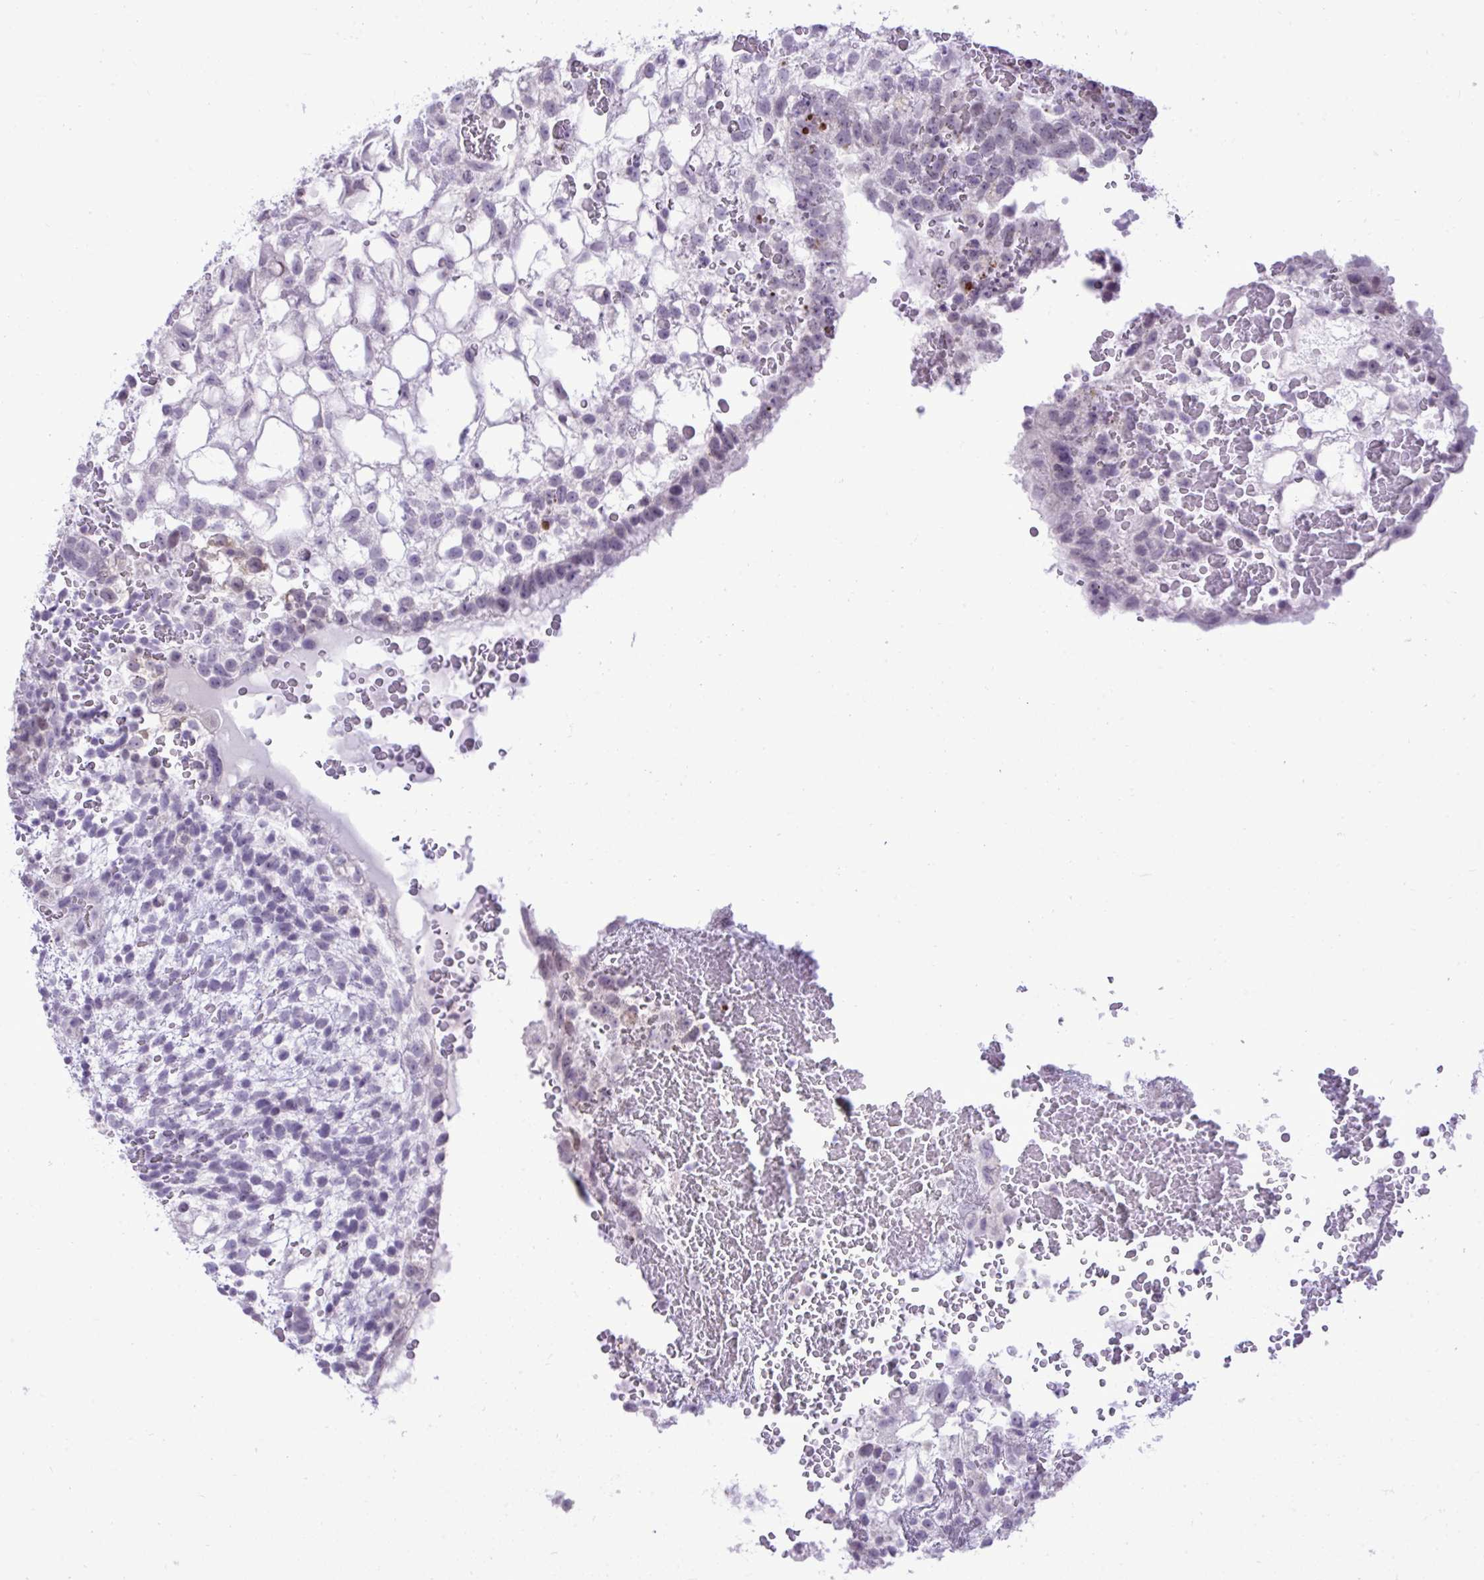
{"staining": {"intensity": "negative", "quantity": "none", "location": "none"}, "tissue": "testis cancer", "cell_type": "Tumor cells", "image_type": "cancer", "snomed": [{"axis": "morphology", "description": "Normal tissue, NOS"}, {"axis": "morphology", "description": "Carcinoma, Embryonal, NOS"}, {"axis": "topography", "description": "Testis"}], "caption": "Testis cancer was stained to show a protein in brown. There is no significant expression in tumor cells. The staining is performed using DAB brown chromogen with nuclei counter-stained in using hematoxylin.", "gene": "SPAG1", "patient": {"sex": "male", "age": 32}}